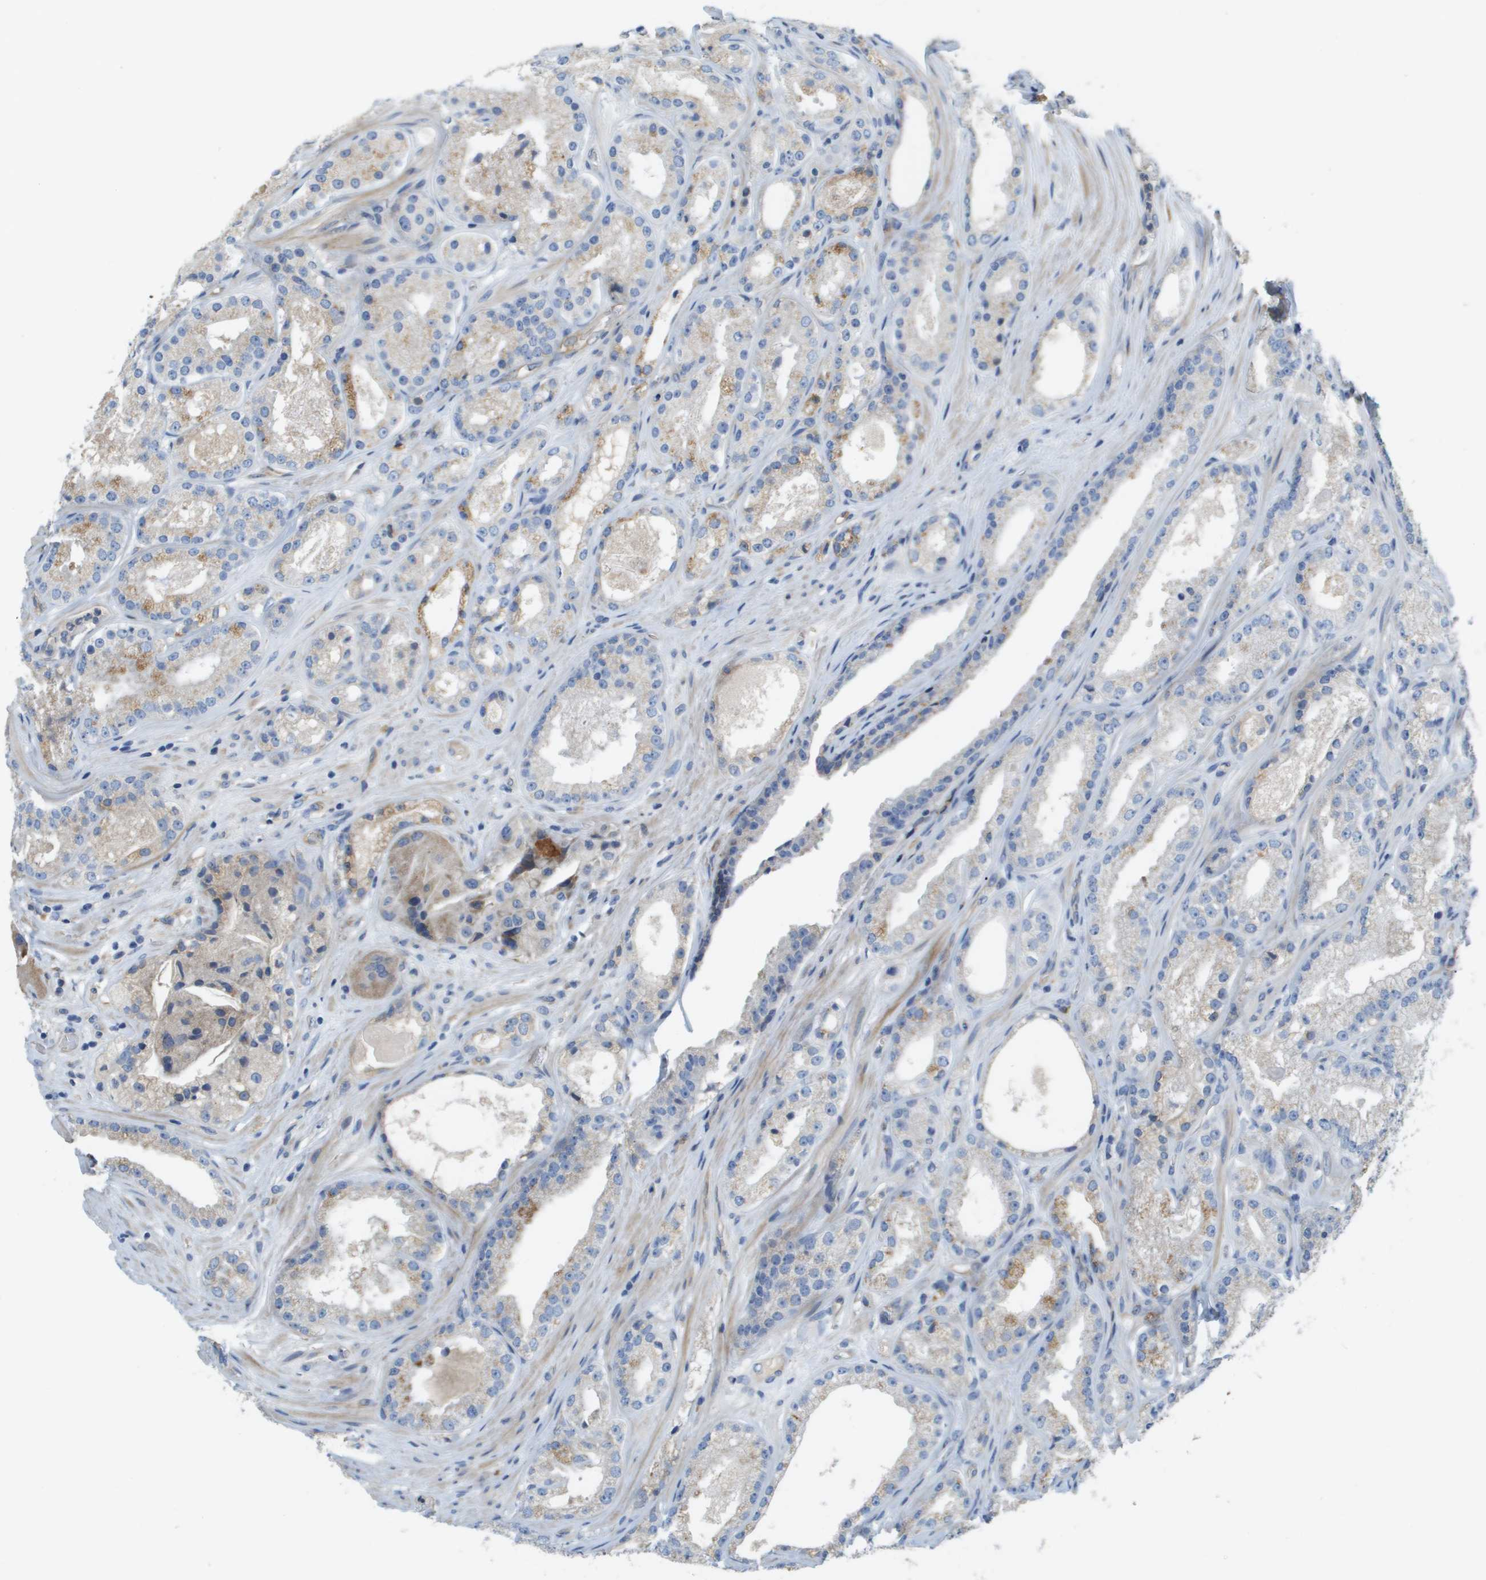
{"staining": {"intensity": "moderate", "quantity": "<25%", "location": "cytoplasmic/membranous"}, "tissue": "prostate cancer", "cell_type": "Tumor cells", "image_type": "cancer", "snomed": [{"axis": "morphology", "description": "Adenocarcinoma, High grade"}, {"axis": "topography", "description": "Prostate"}], "caption": "This micrograph displays high-grade adenocarcinoma (prostate) stained with IHC to label a protein in brown. The cytoplasmic/membranous of tumor cells show moderate positivity for the protein. Nuclei are counter-stained blue.", "gene": "CASP10", "patient": {"sex": "male", "age": 65}}